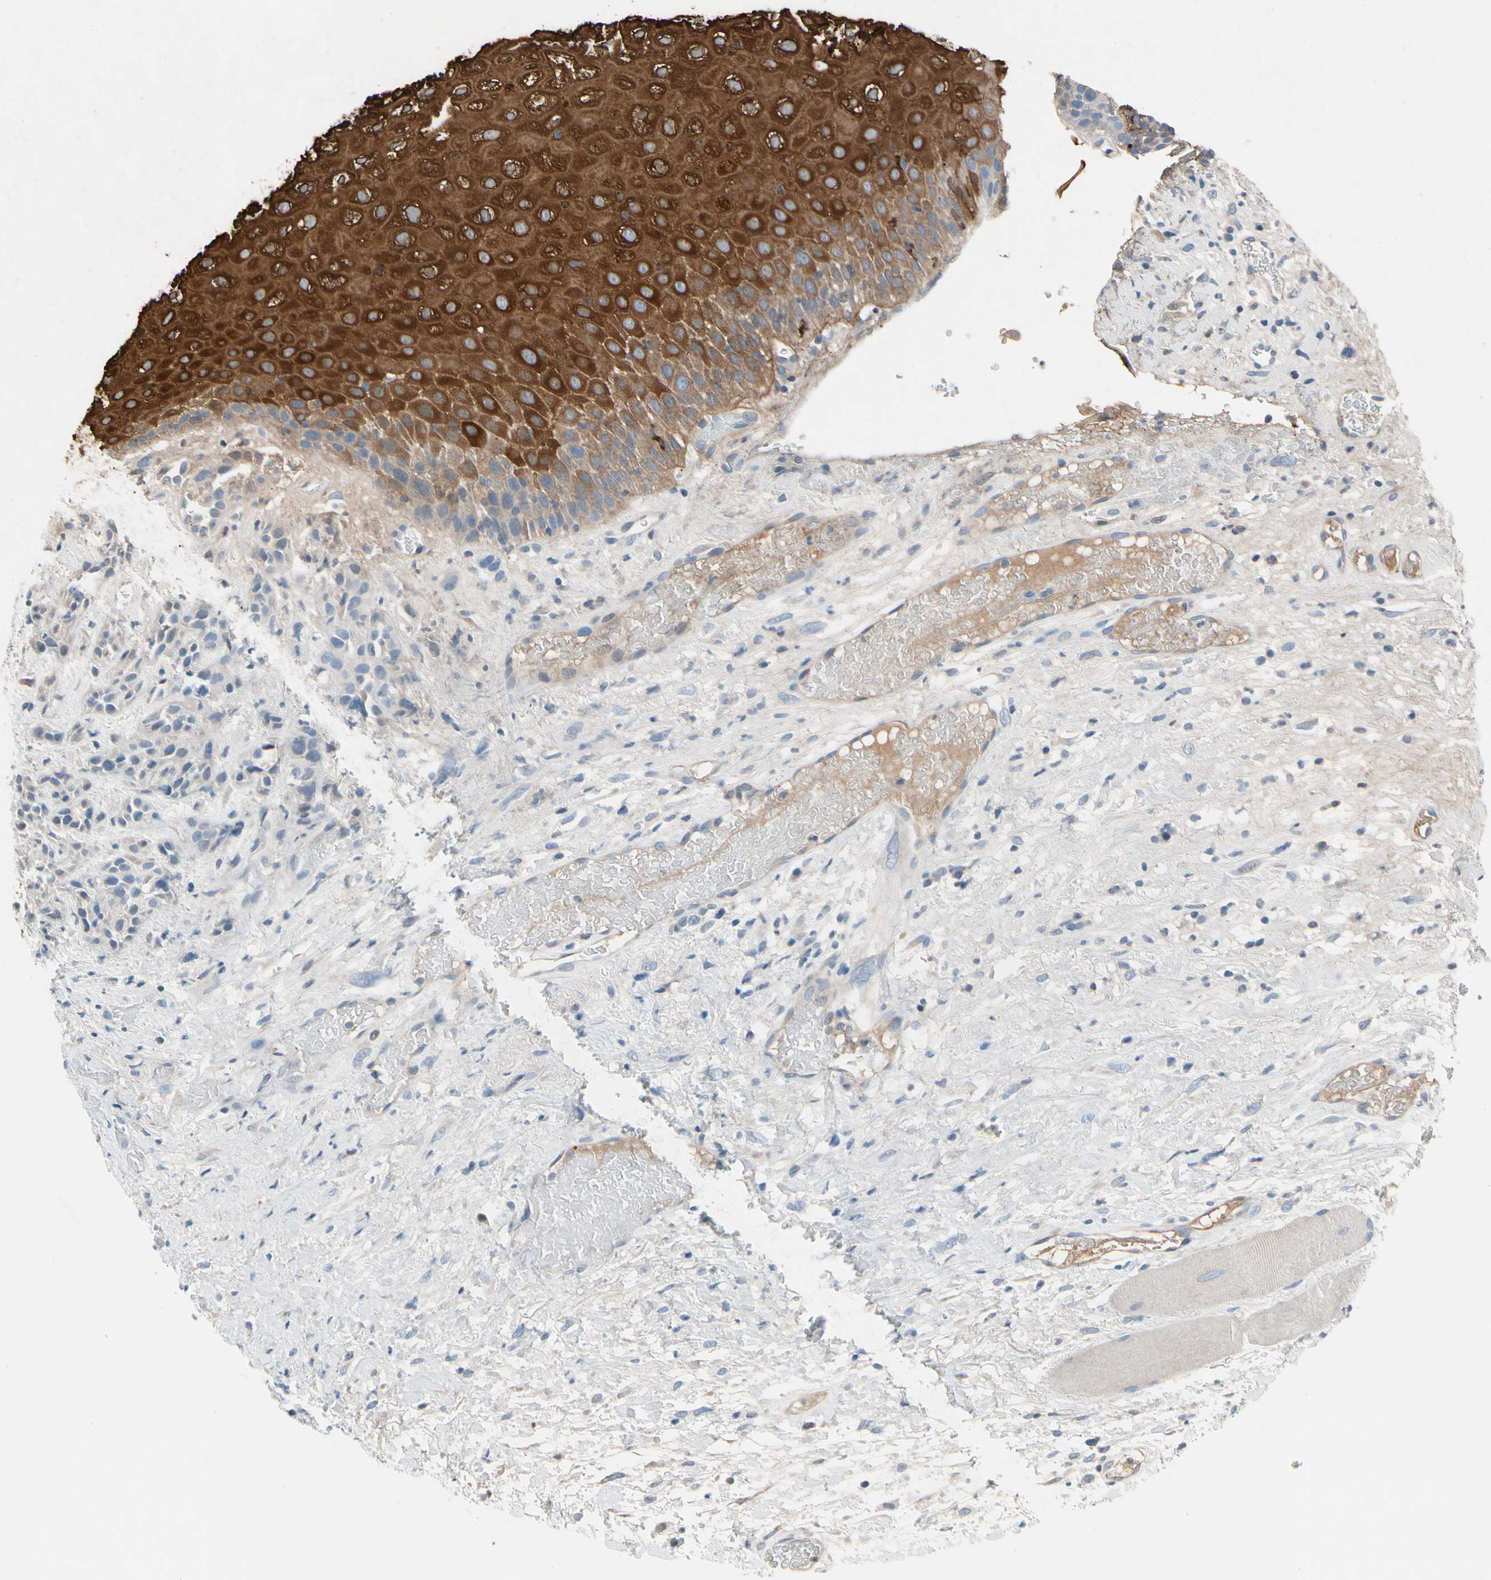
{"staining": {"intensity": "strong", "quantity": ">75%", "location": "cytoplasmic/membranous"}, "tissue": "head and neck cancer", "cell_type": "Tumor cells", "image_type": "cancer", "snomed": [{"axis": "morphology", "description": "Normal tissue, NOS"}, {"axis": "morphology", "description": "Squamous cell carcinoma, NOS"}, {"axis": "topography", "description": "Cartilage tissue"}, {"axis": "topography", "description": "Head-Neck"}], "caption": "Strong cytoplasmic/membranous expression for a protein is seen in approximately >75% of tumor cells of squamous cell carcinoma (head and neck) using IHC.", "gene": "STK40", "patient": {"sex": "male", "age": 62}}